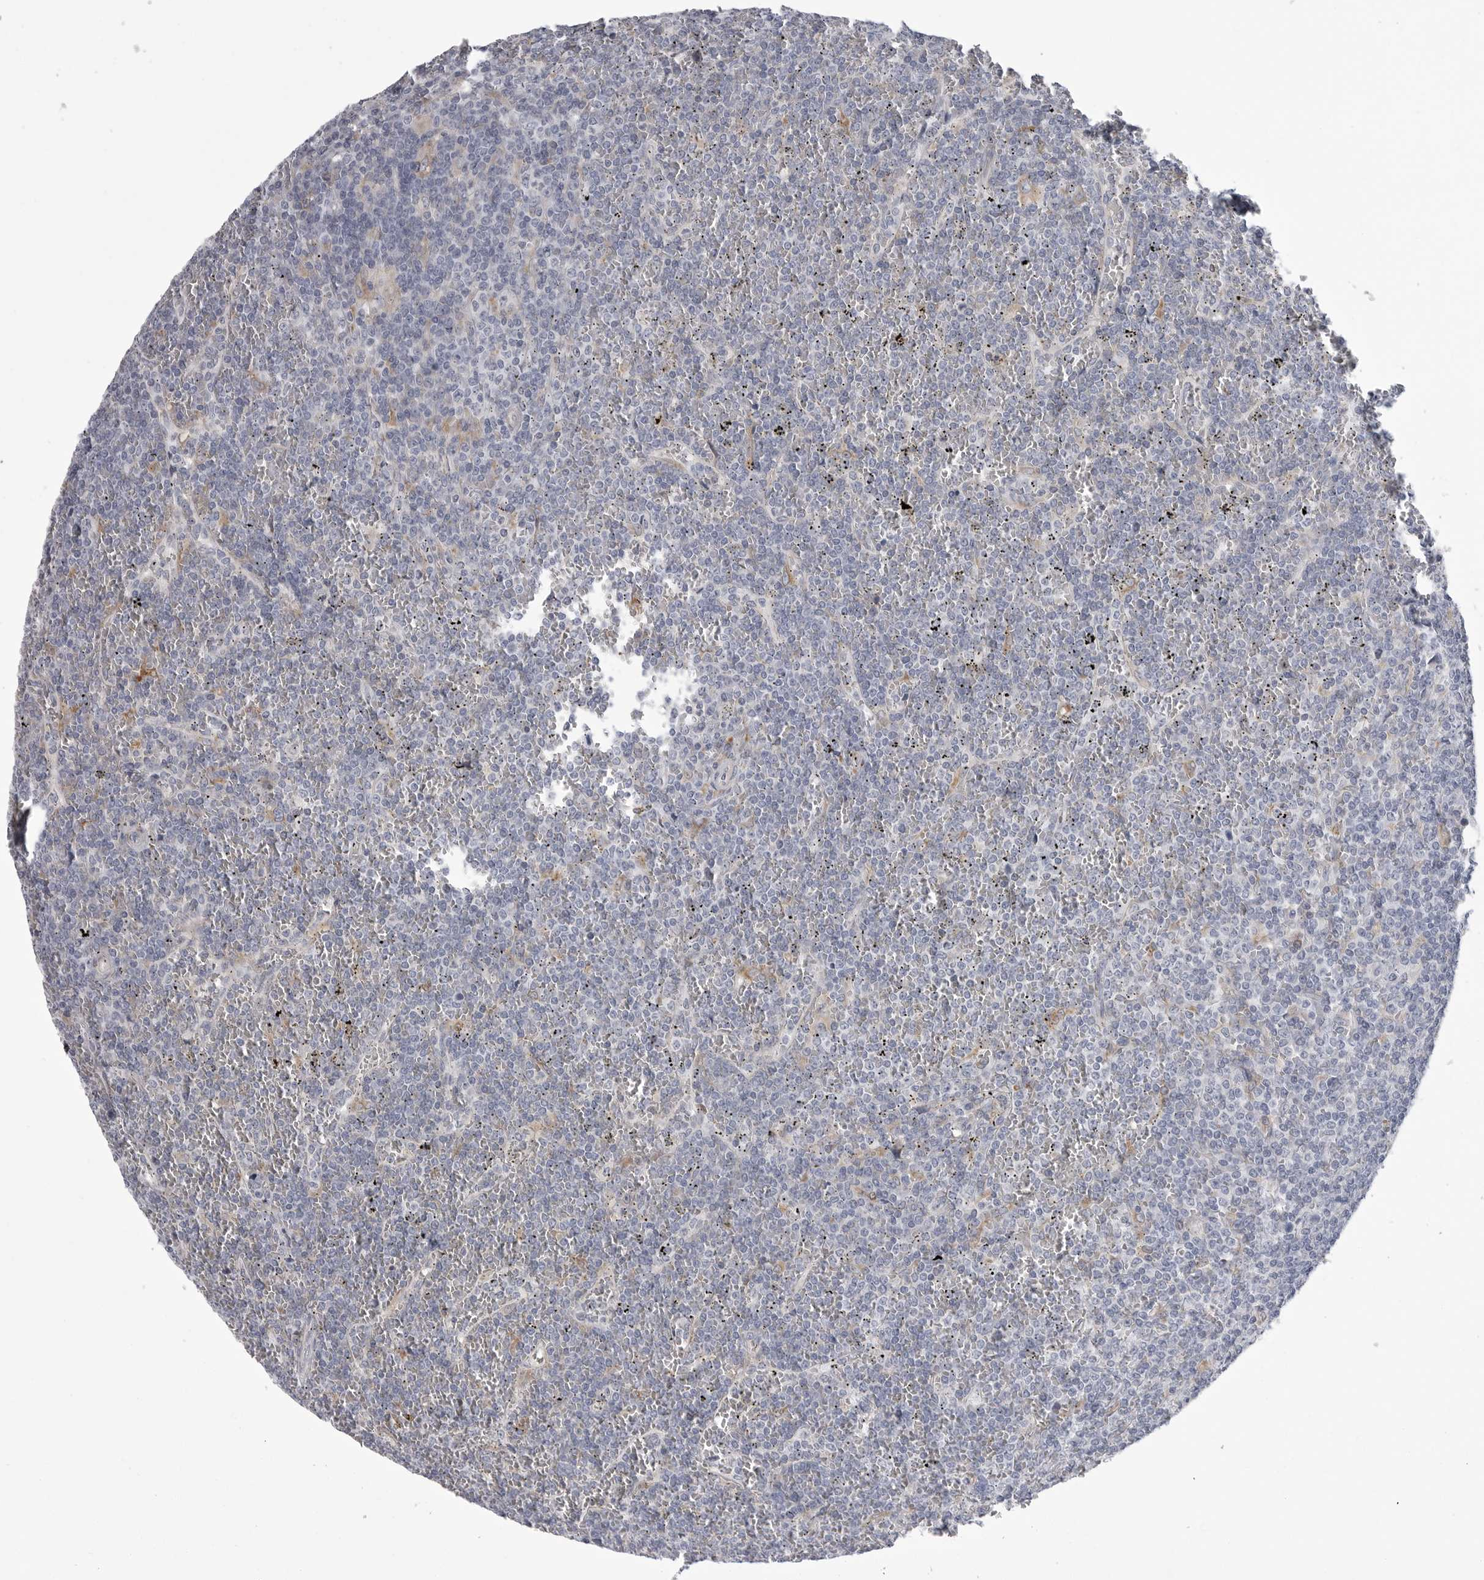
{"staining": {"intensity": "negative", "quantity": "none", "location": "none"}, "tissue": "lymphoma", "cell_type": "Tumor cells", "image_type": "cancer", "snomed": [{"axis": "morphology", "description": "Malignant lymphoma, non-Hodgkin's type, Low grade"}, {"axis": "topography", "description": "Spleen"}], "caption": "Tumor cells show no significant expression in low-grade malignant lymphoma, non-Hodgkin's type.", "gene": "FKBP2", "patient": {"sex": "female", "age": 19}}